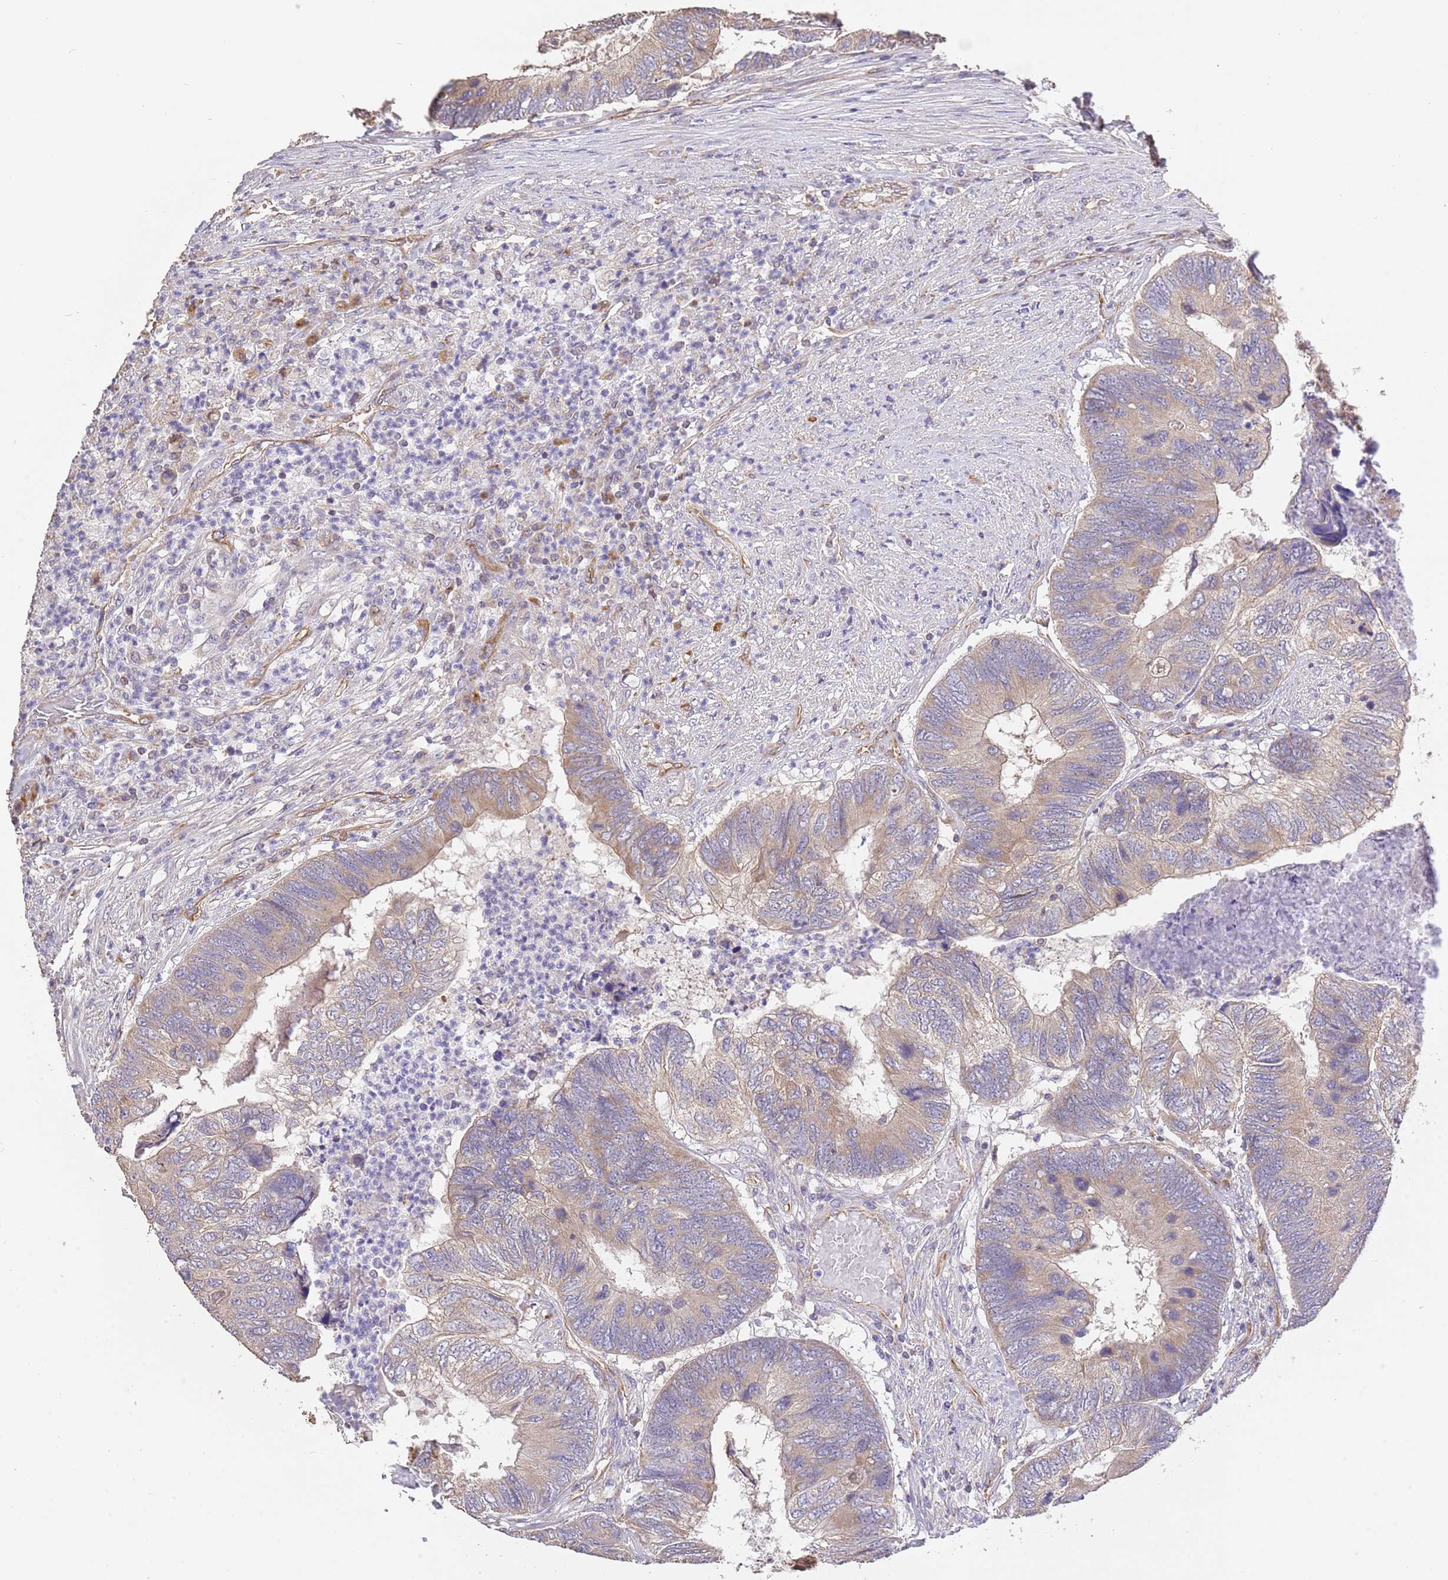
{"staining": {"intensity": "weak", "quantity": ">75%", "location": "cytoplasmic/membranous"}, "tissue": "colorectal cancer", "cell_type": "Tumor cells", "image_type": "cancer", "snomed": [{"axis": "morphology", "description": "Adenocarcinoma, NOS"}, {"axis": "topography", "description": "Colon"}], "caption": "Tumor cells reveal weak cytoplasmic/membranous positivity in approximately >75% of cells in colorectal cancer (adenocarcinoma).", "gene": "DOCK9", "patient": {"sex": "female", "age": 67}}